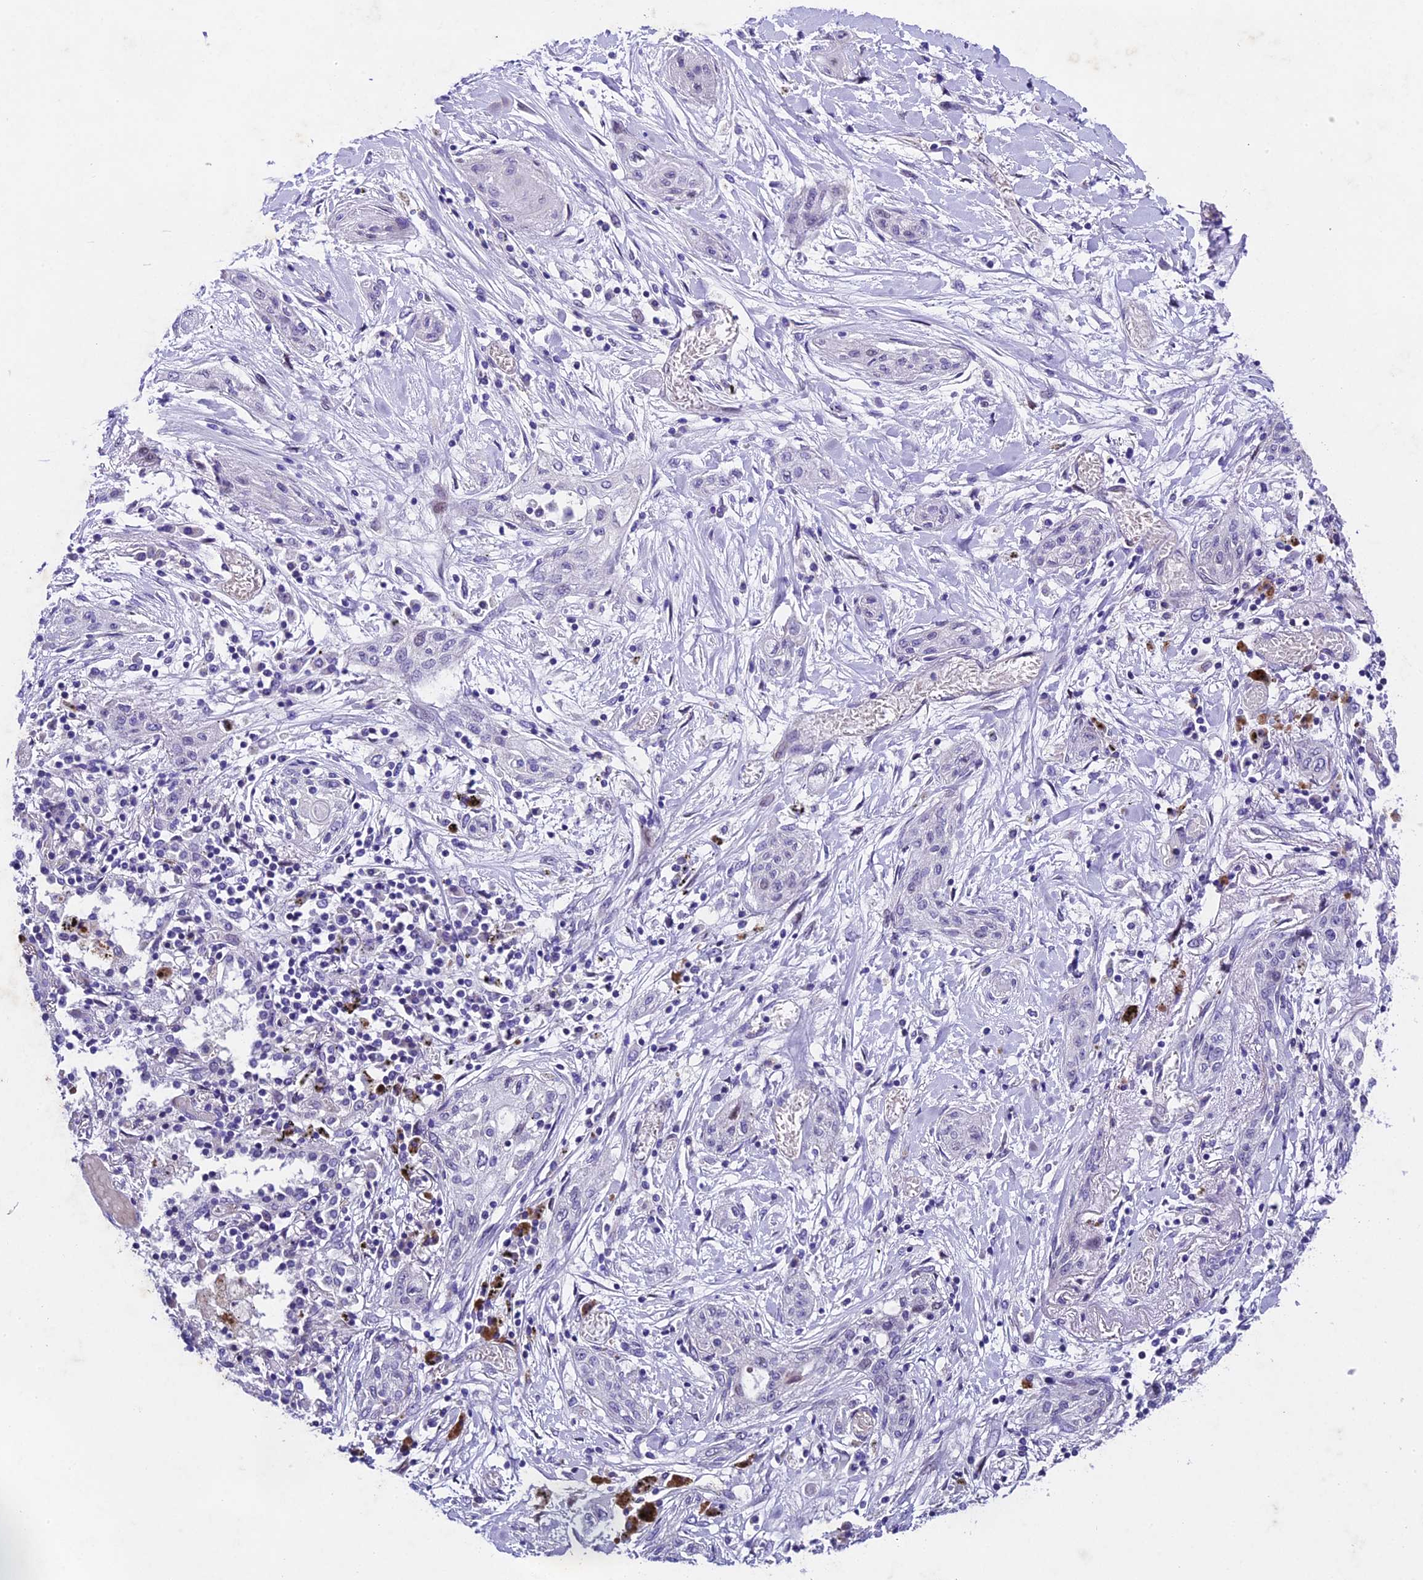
{"staining": {"intensity": "negative", "quantity": "none", "location": "none"}, "tissue": "lung cancer", "cell_type": "Tumor cells", "image_type": "cancer", "snomed": [{"axis": "morphology", "description": "Squamous cell carcinoma, NOS"}, {"axis": "topography", "description": "Lung"}], "caption": "There is no significant positivity in tumor cells of lung cancer (squamous cell carcinoma).", "gene": "IFT140", "patient": {"sex": "female", "age": 47}}